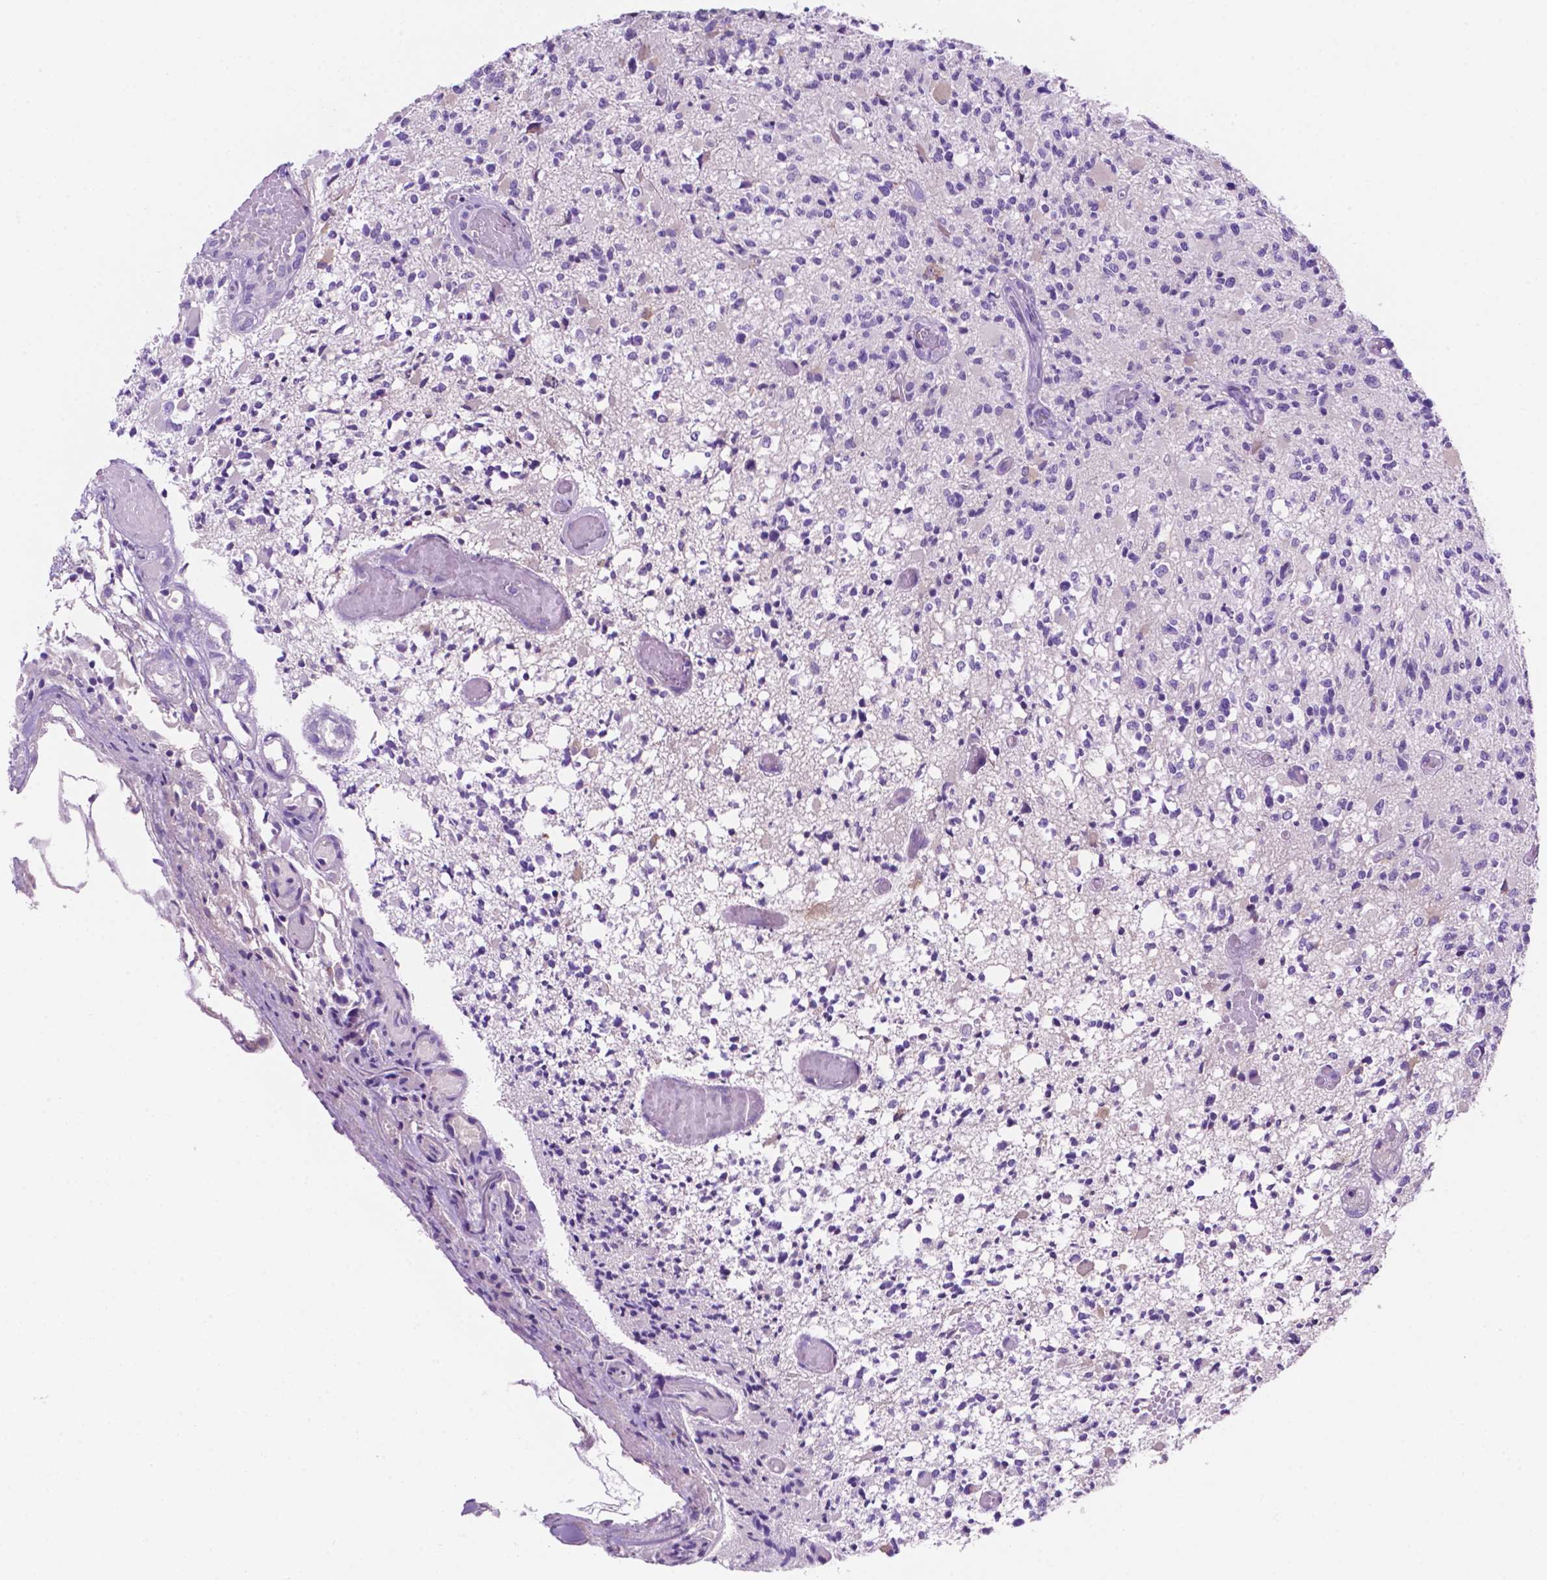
{"staining": {"intensity": "negative", "quantity": "none", "location": "none"}, "tissue": "glioma", "cell_type": "Tumor cells", "image_type": "cancer", "snomed": [{"axis": "morphology", "description": "Glioma, malignant, High grade"}, {"axis": "topography", "description": "Brain"}], "caption": "Immunohistochemistry micrograph of malignant glioma (high-grade) stained for a protein (brown), which shows no staining in tumor cells. The staining was performed using DAB (3,3'-diaminobenzidine) to visualize the protein expression in brown, while the nuclei were stained in blue with hematoxylin (Magnification: 20x).", "gene": "CEACAM7", "patient": {"sex": "female", "age": 63}}